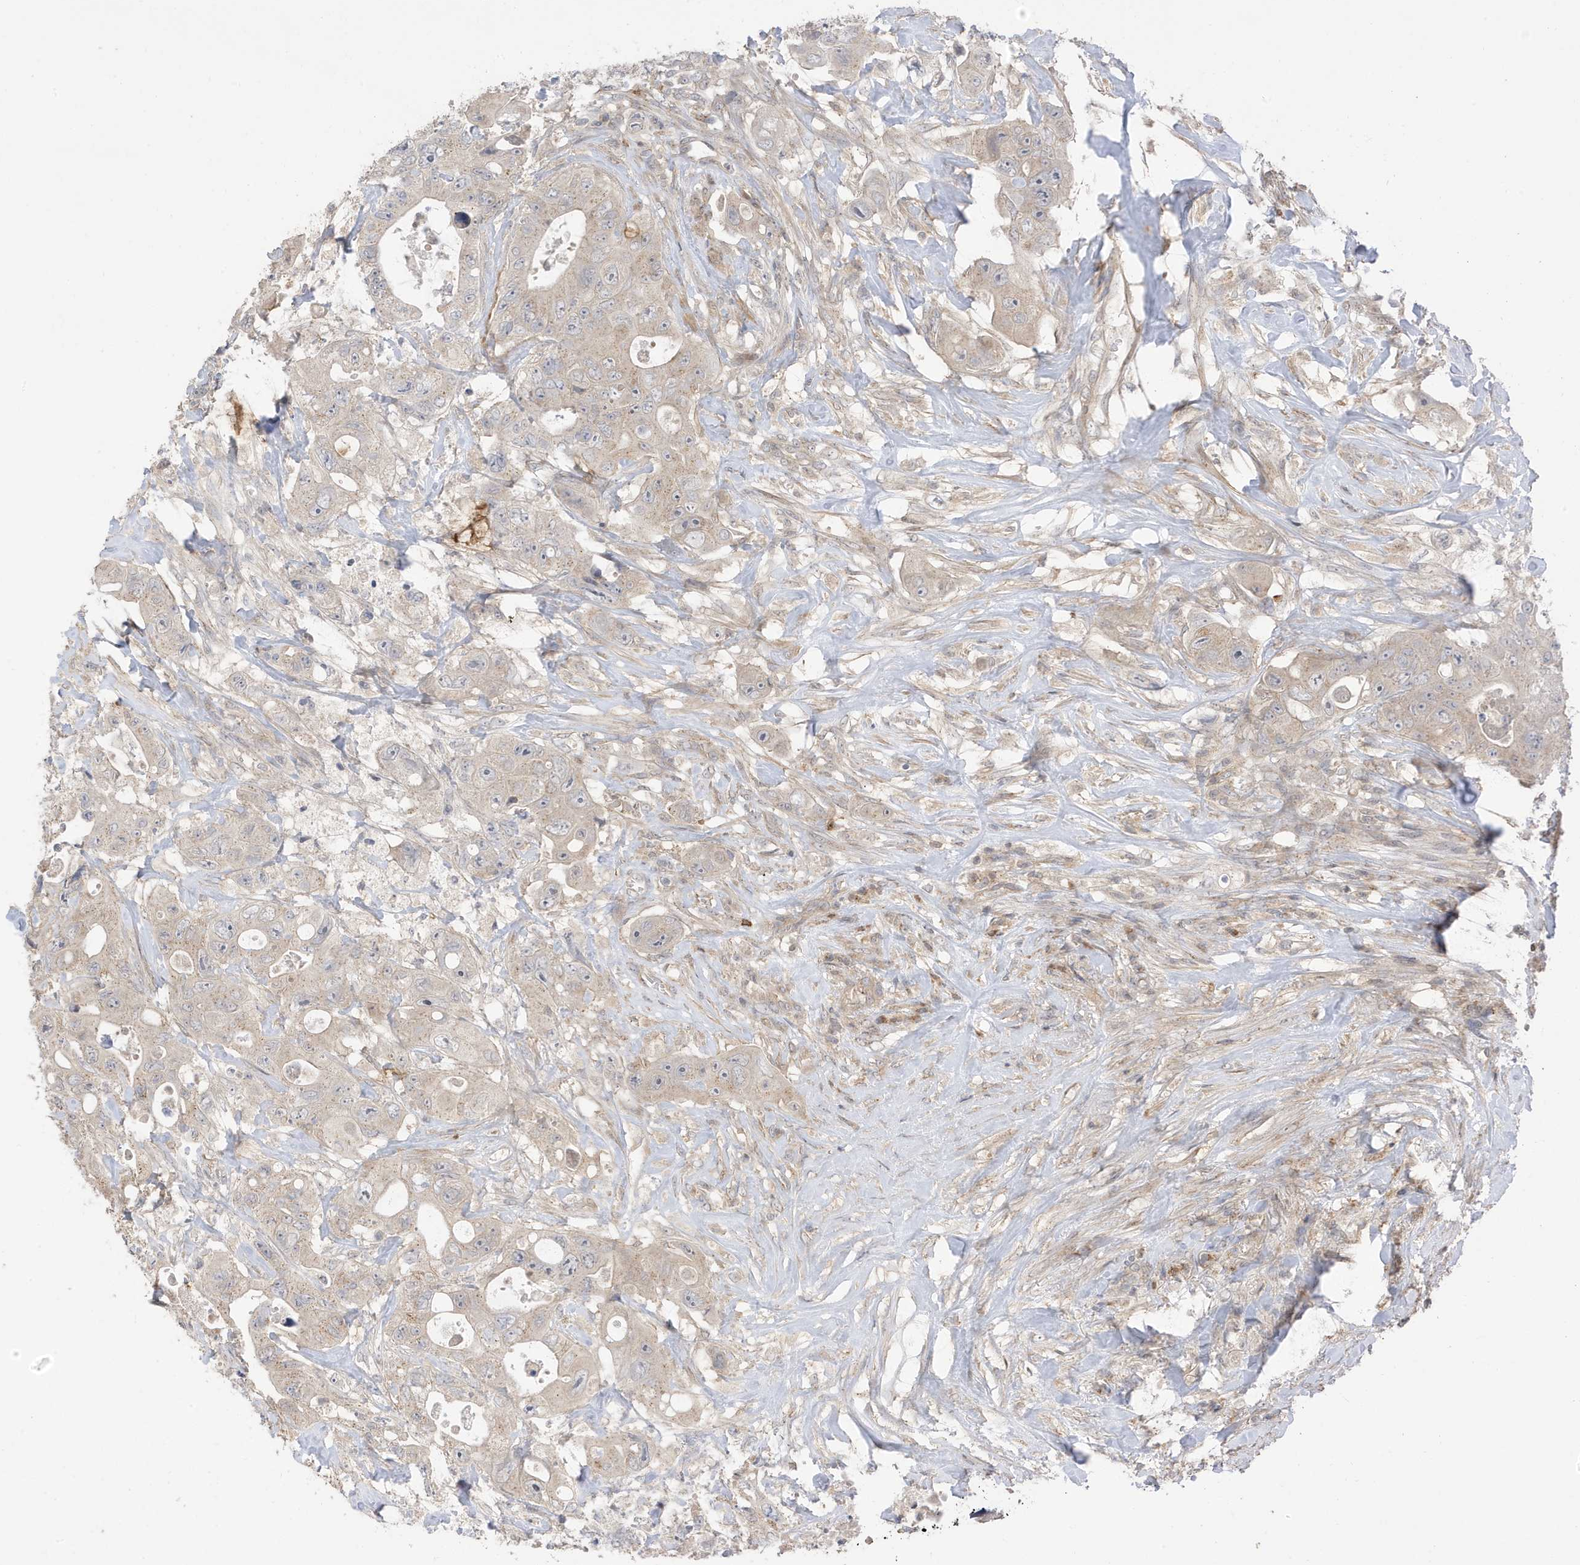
{"staining": {"intensity": "weak", "quantity": "<25%", "location": "cytoplasmic/membranous"}, "tissue": "colorectal cancer", "cell_type": "Tumor cells", "image_type": "cancer", "snomed": [{"axis": "morphology", "description": "Adenocarcinoma, NOS"}, {"axis": "topography", "description": "Colon"}], "caption": "This is an IHC image of colorectal cancer (adenocarcinoma). There is no expression in tumor cells.", "gene": "TAB3", "patient": {"sex": "female", "age": 46}}